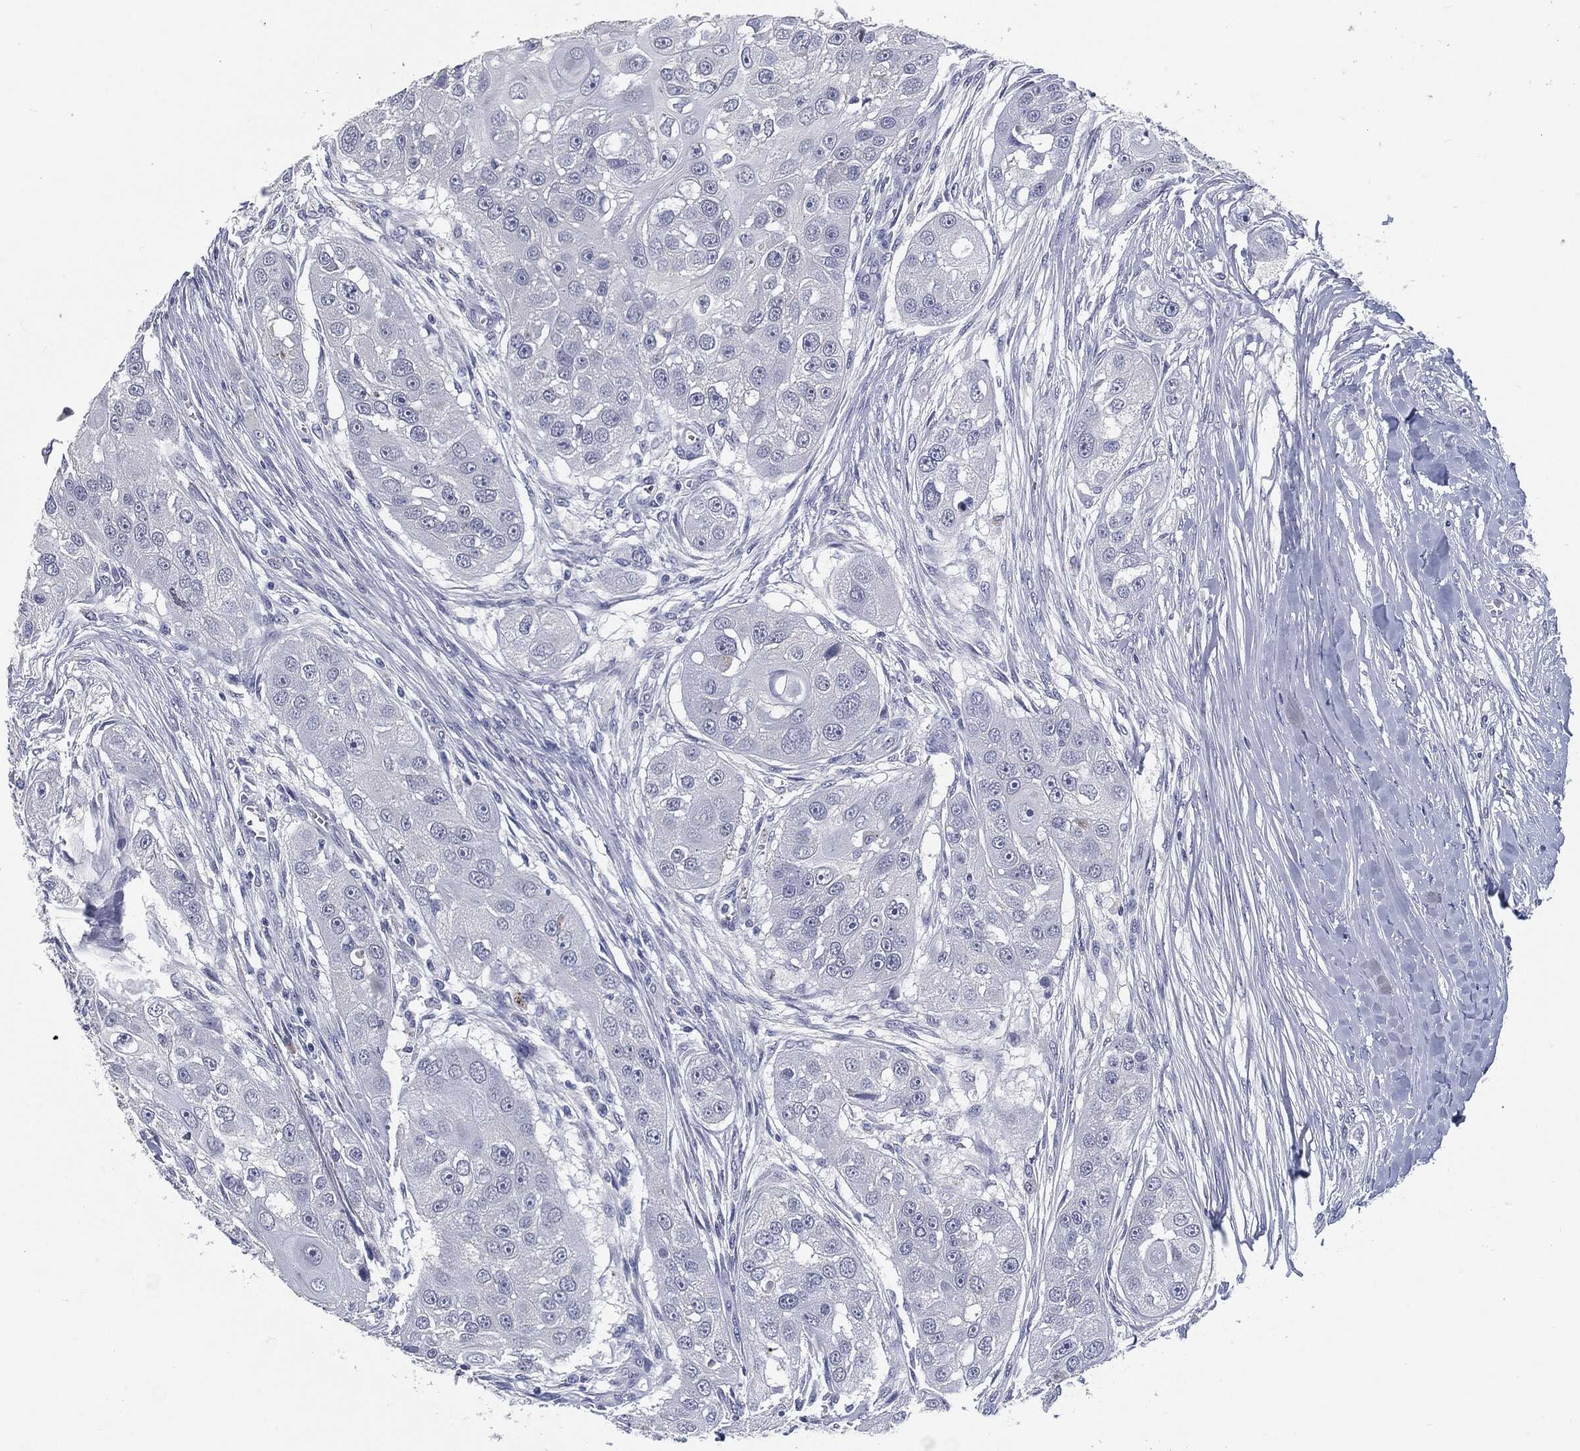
{"staining": {"intensity": "negative", "quantity": "none", "location": "none"}, "tissue": "head and neck cancer", "cell_type": "Tumor cells", "image_type": "cancer", "snomed": [{"axis": "morphology", "description": "Normal tissue, NOS"}, {"axis": "morphology", "description": "Squamous cell carcinoma, NOS"}, {"axis": "topography", "description": "Skeletal muscle"}, {"axis": "topography", "description": "Head-Neck"}], "caption": "DAB immunohistochemical staining of human squamous cell carcinoma (head and neck) demonstrates no significant expression in tumor cells. (Immunohistochemistry (ihc), brightfield microscopy, high magnification).", "gene": "MST1", "patient": {"sex": "male", "age": 51}}